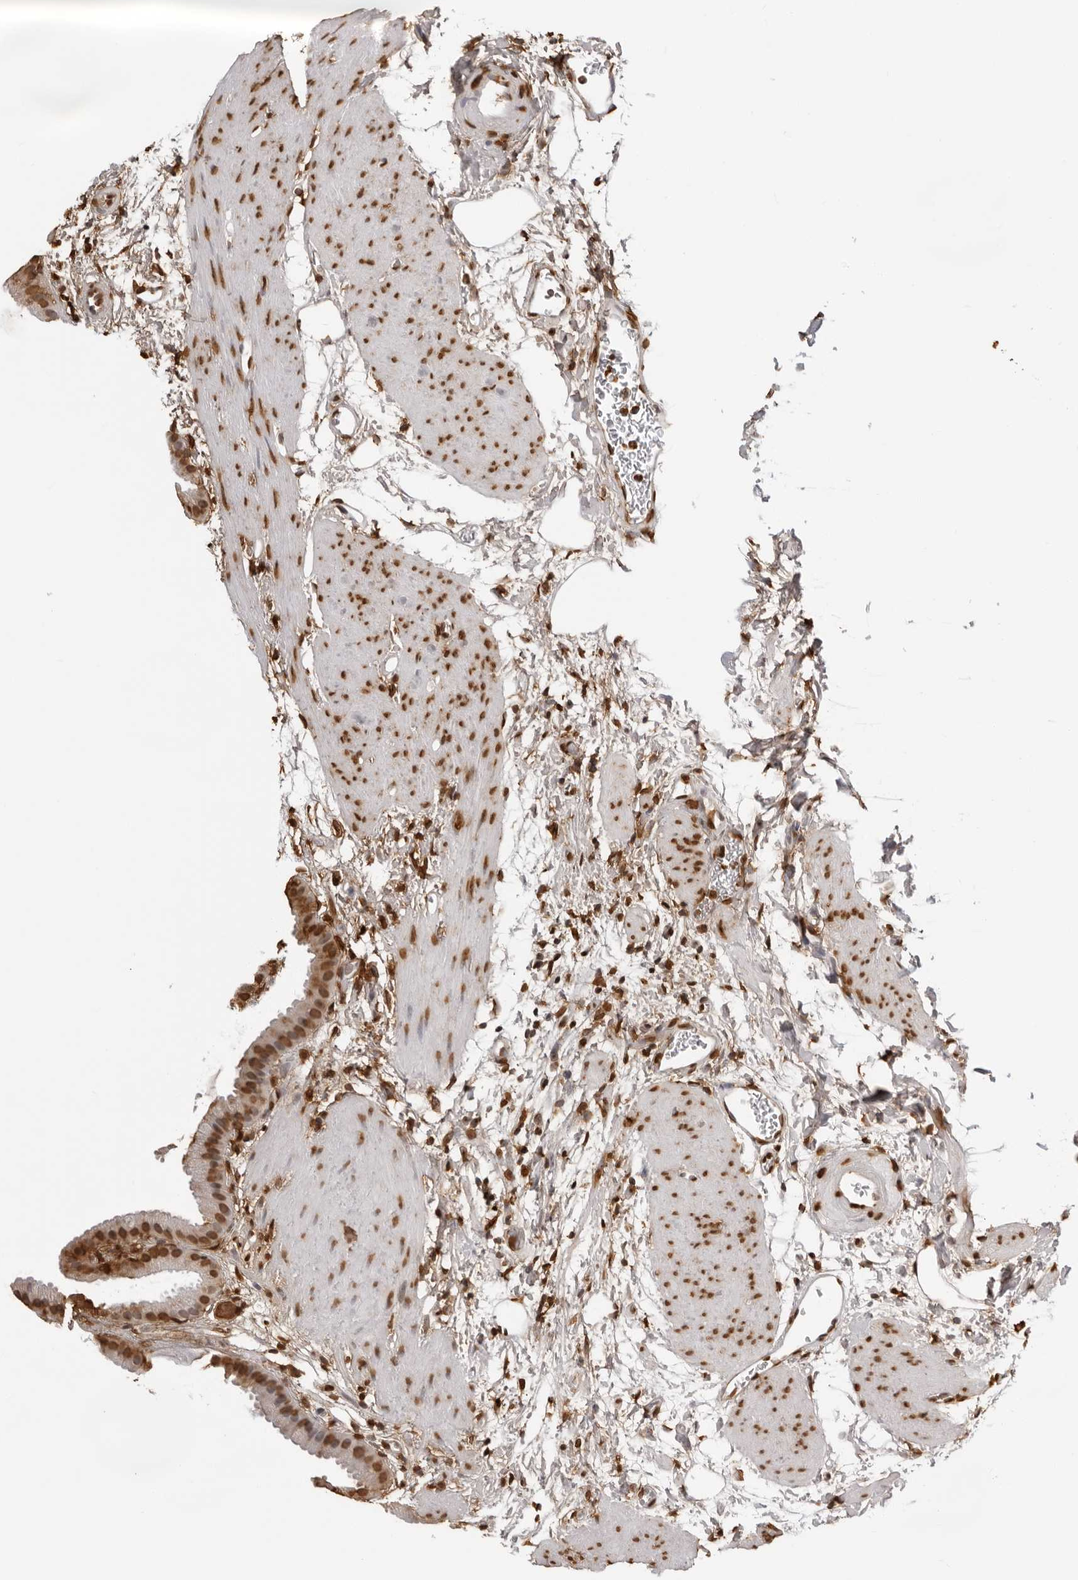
{"staining": {"intensity": "strong", "quantity": ">75%", "location": "cytoplasmic/membranous,nuclear"}, "tissue": "gallbladder", "cell_type": "Glandular cells", "image_type": "normal", "snomed": [{"axis": "morphology", "description": "Normal tissue, NOS"}, {"axis": "topography", "description": "Gallbladder"}], "caption": "A micrograph of gallbladder stained for a protein reveals strong cytoplasmic/membranous,nuclear brown staining in glandular cells. (DAB (3,3'-diaminobenzidine) IHC, brown staining for protein, blue staining for nuclei).", "gene": "ZFP91", "patient": {"sex": "female", "age": 64}}